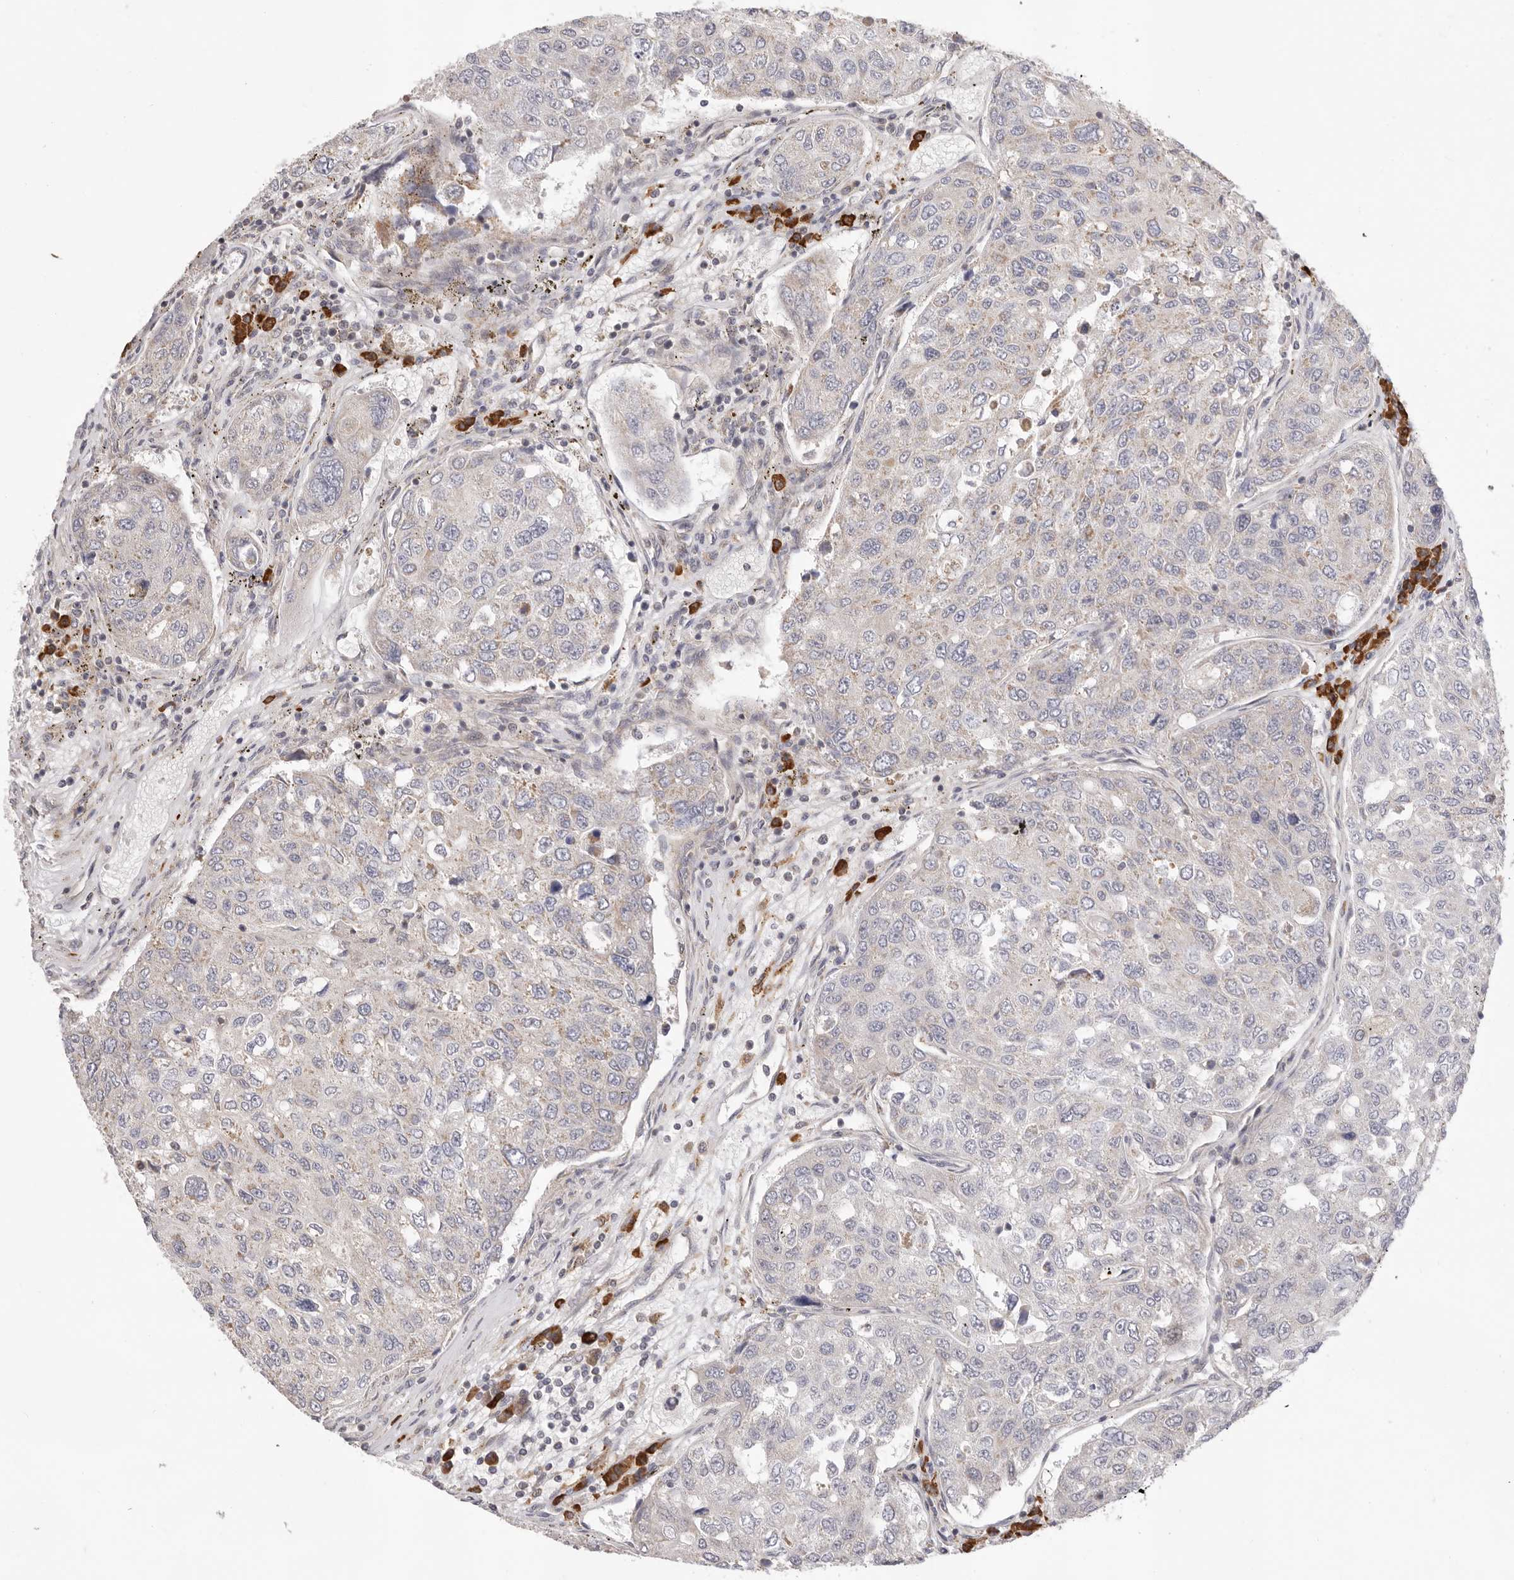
{"staining": {"intensity": "negative", "quantity": "none", "location": "none"}, "tissue": "urothelial cancer", "cell_type": "Tumor cells", "image_type": "cancer", "snomed": [{"axis": "morphology", "description": "Urothelial carcinoma, High grade"}, {"axis": "topography", "description": "Lymph node"}, {"axis": "topography", "description": "Urinary bladder"}], "caption": "High magnification brightfield microscopy of urothelial carcinoma (high-grade) stained with DAB (3,3'-diaminobenzidine) (brown) and counterstained with hematoxylin (blue): tumor cells show no significant staining.", "gene": "USH1C", "patient": {"sex": "male", "age": 51}}